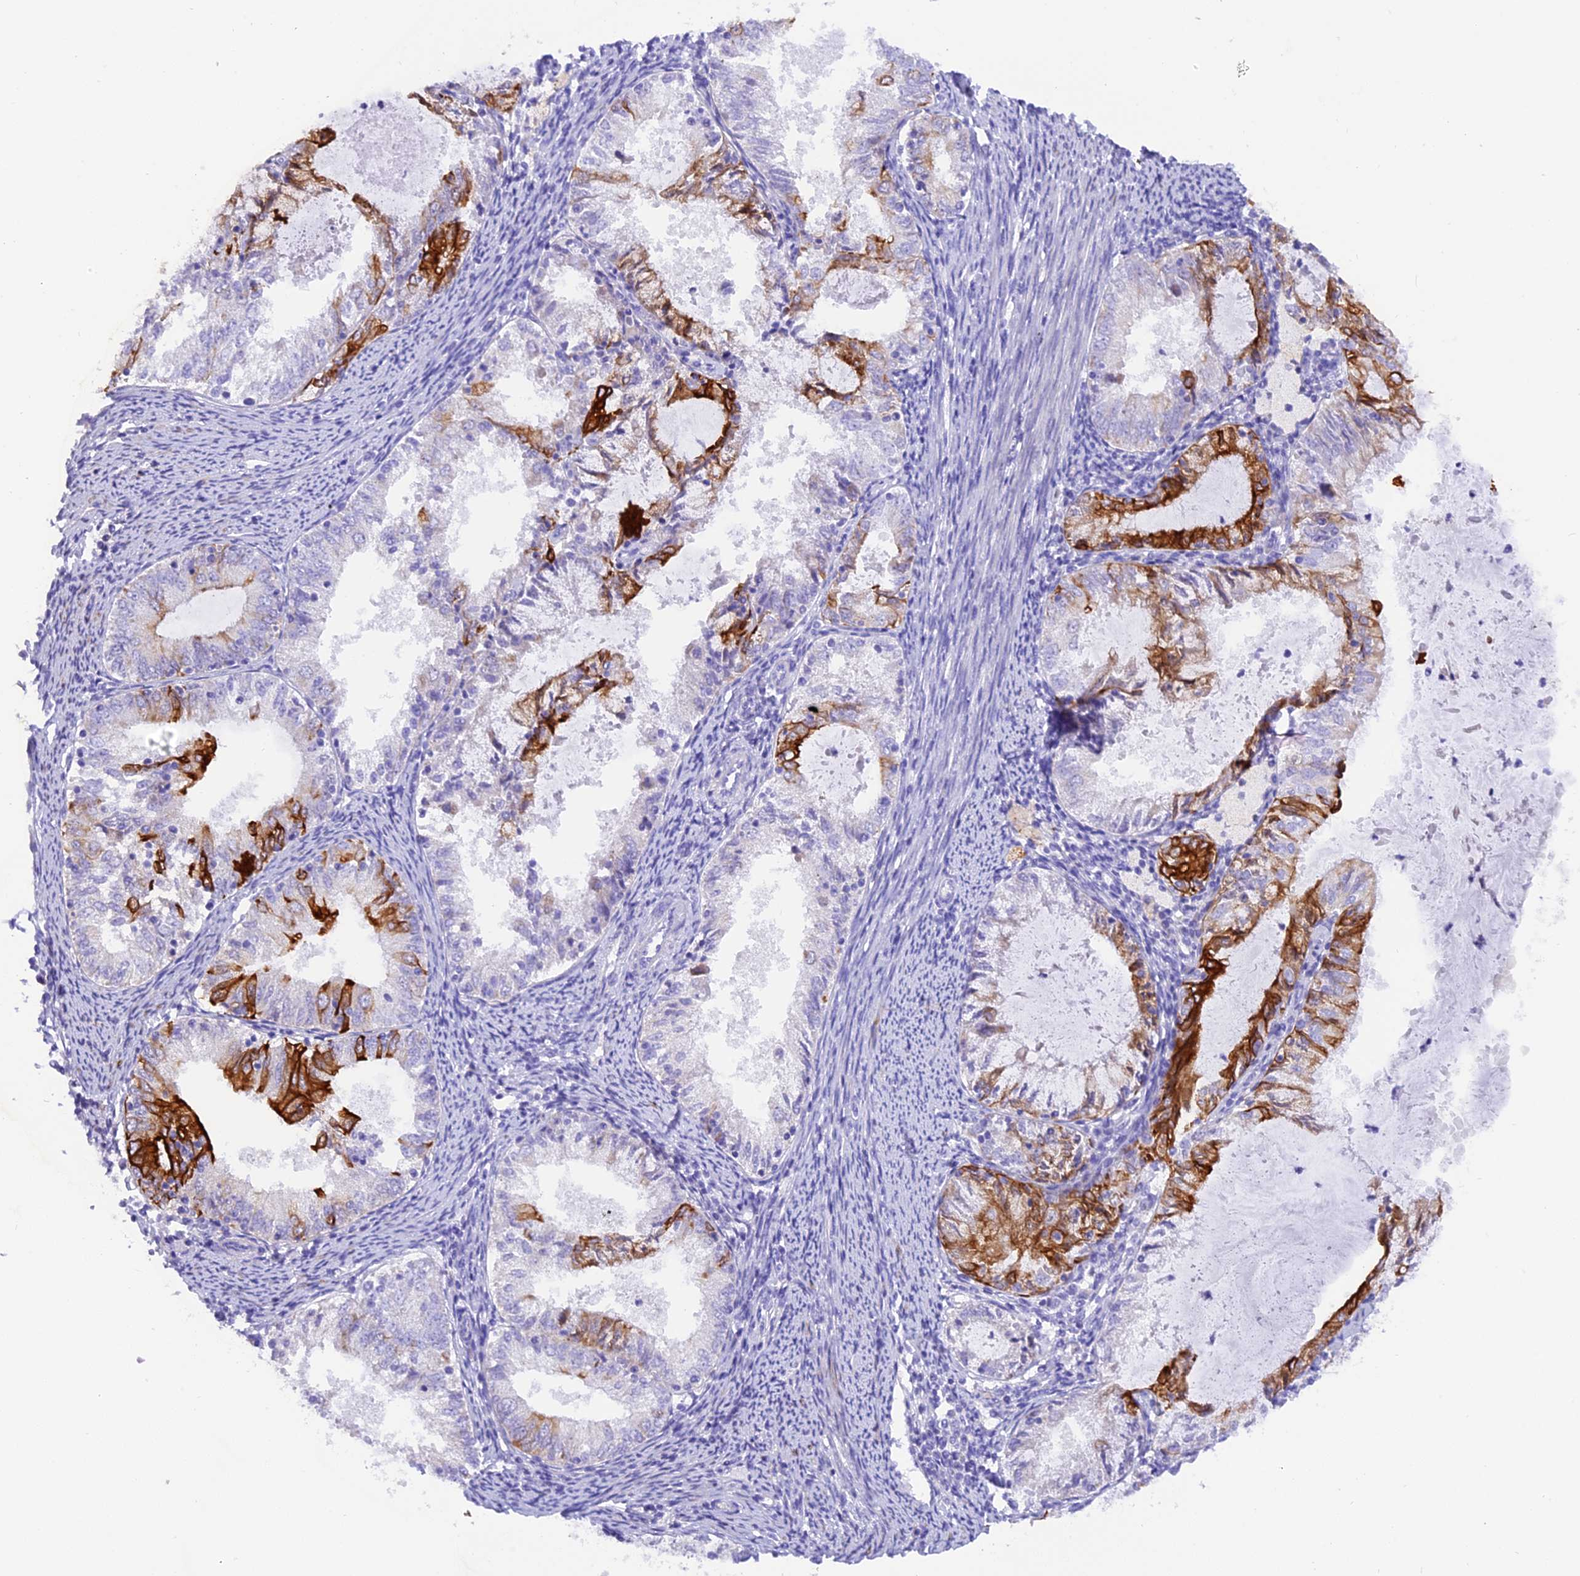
{"staining": {"intensity": "strong", "quantity": "<25%", "location": "cytoplasmic/membranous"}, "tissue": "endometrial cancer", "cell_type": "Tumor cells", "image_type": "cancer", "snomed": [{"axis": "morphology", "description": "Adenocarcinoma, NOS"}, {"axis": "topography", "description": "Endometrium"}], "caption": "A histopathology image showing strong cytoplasmic/membranous positivity in approximately <25% of tumor cells in endometrial cancer (adenocarcinoma), as visualized by brown immunohistochemical staining.", "gene": "PKIA", "patient": {"sex": "female", "age": 57}}